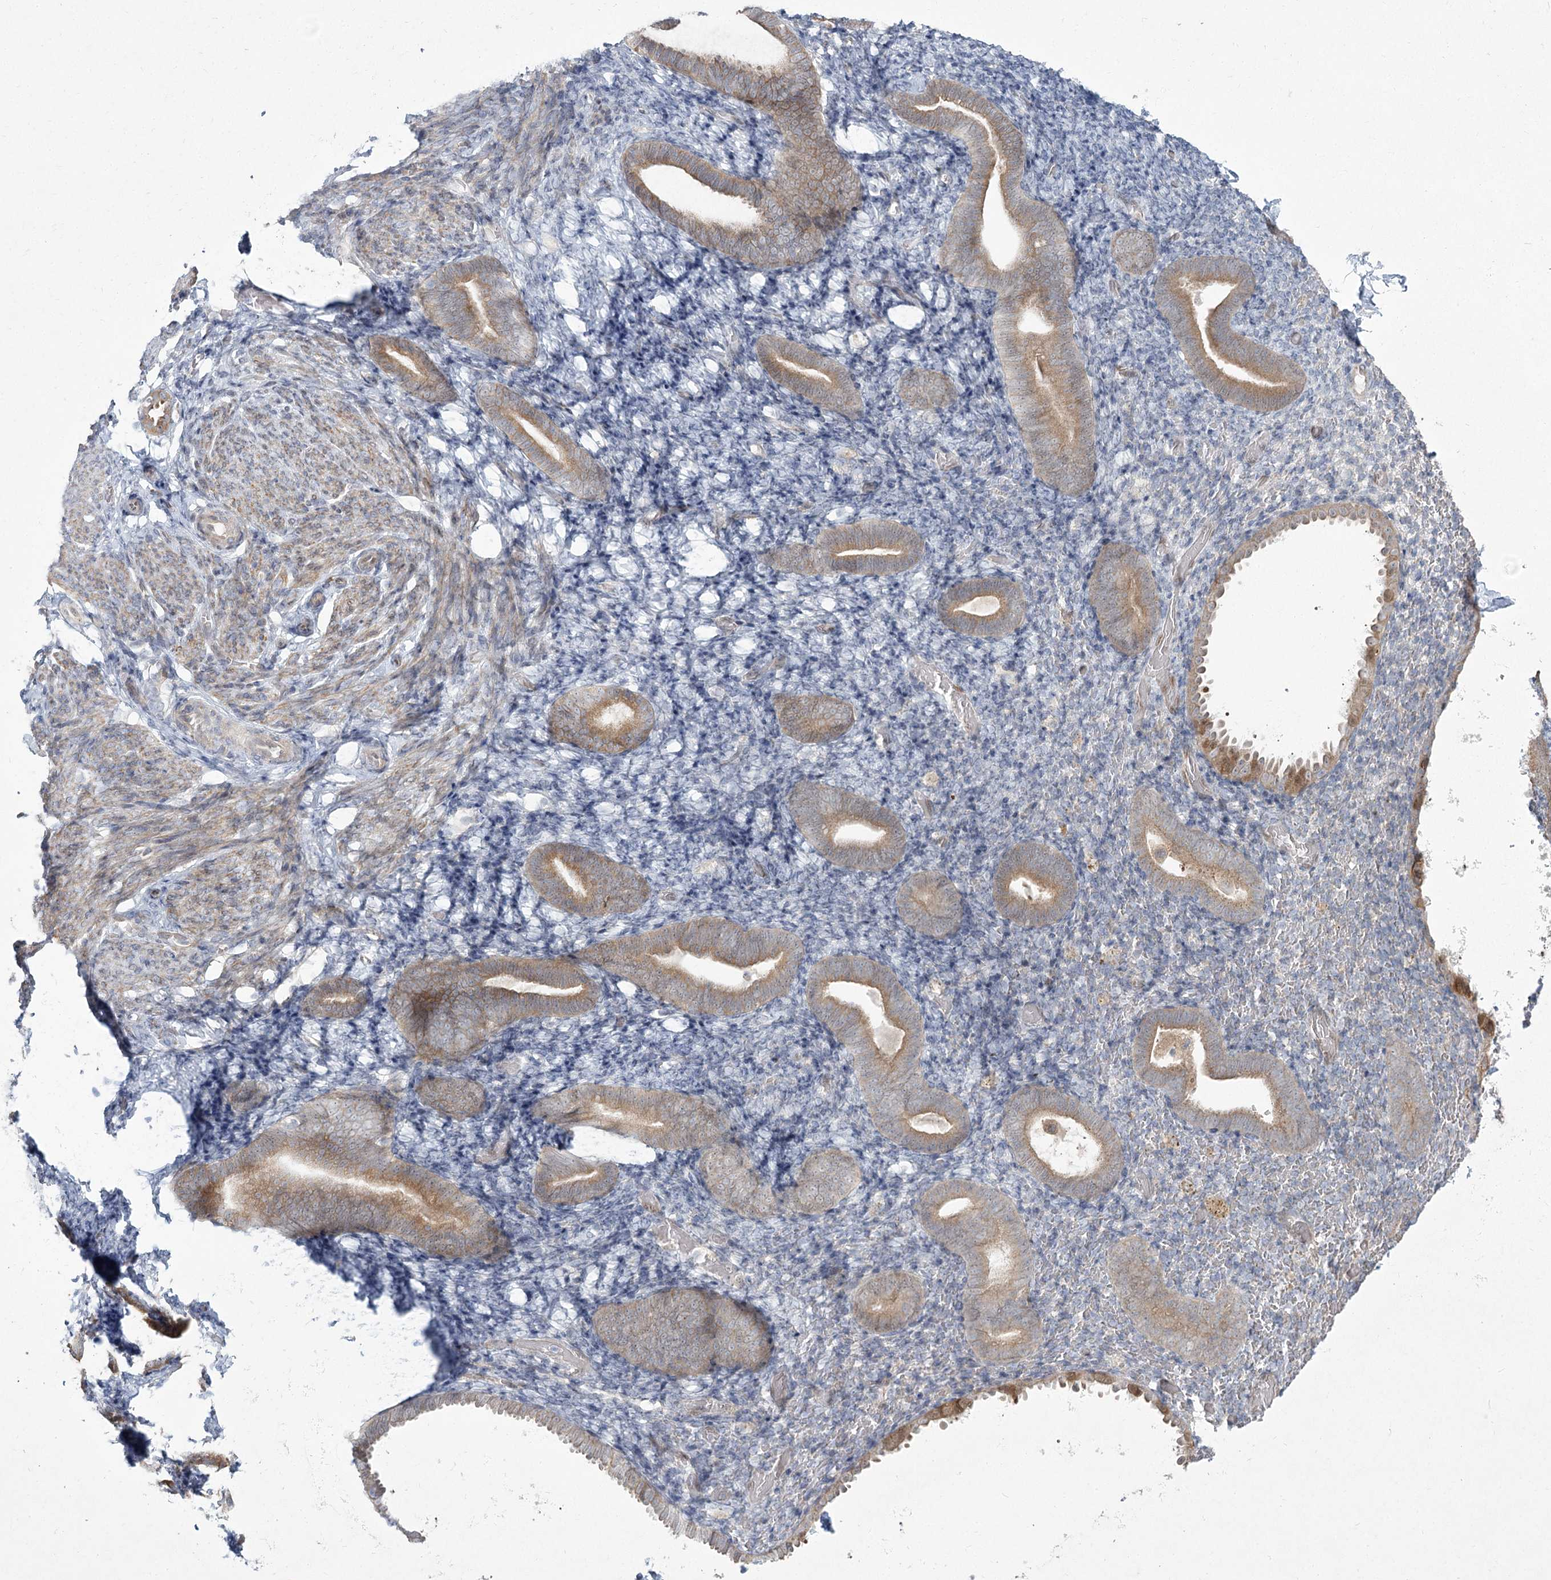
{"staining": {"intensity": "negative", "quantity": "none", "location": "none"}, "tissue": "endometrium", "cell_type": "Cells in endometrial stroma", "image_type": "normal", "snomed": [{"axis": "morphology", "description": "Normal tissue, NOS"}, {"axis": "topography", "description": "Endometrium"}], "caption": "This is an immunohistochemistry (IHC) micrograph of benign endometrium. There is no positivity in cells in endometrial stroma.", "gene": "CAMTA1", "patient": {"sex": "female", "age": 51}}